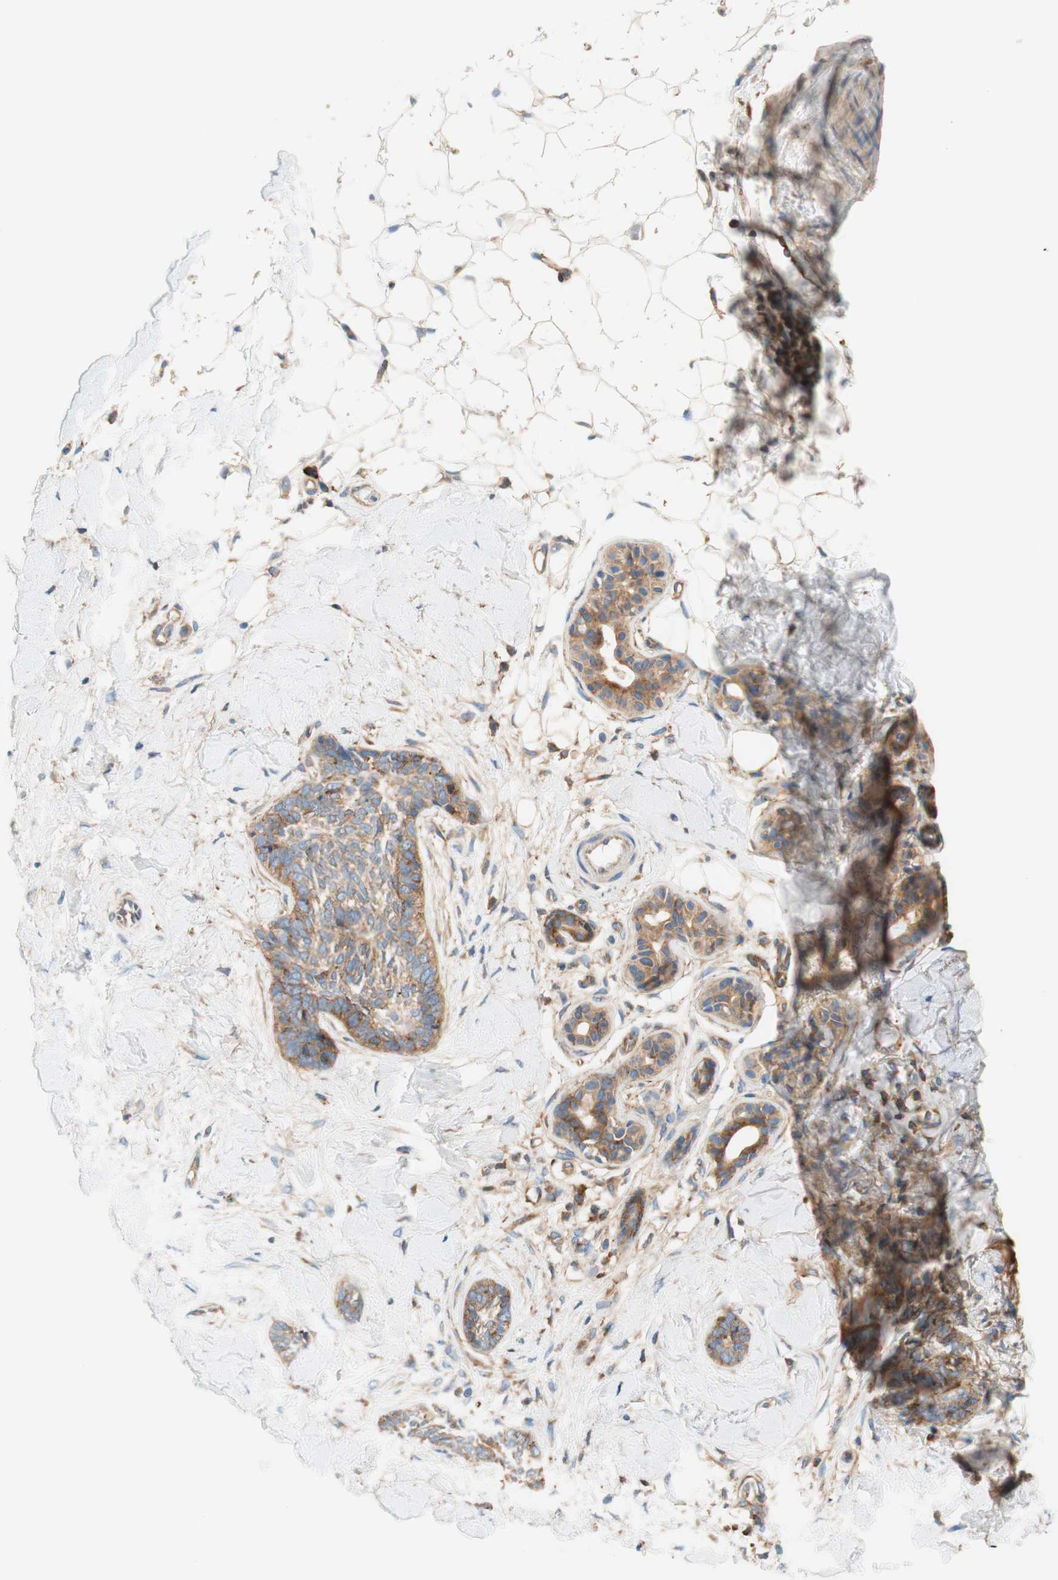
{"staining": {"intensity": "moderate", "quantity": ">75%", "location": "cytoplasmic/membranous"}, "tissue": "skin cancer", "cell_type": "Tumor cells", "image_type": "cancer", "snomed": [{"axis": "morphology", "description": "Basal cell carcinoma"}, {"axis": "topography", "description": "Skin"}], "caption": "Immunohistochemistry (IHC) staining of skin cancer (basal cell carcinoma), which reveals medium levels of moderate cytoplasmic/membranous expression in approximately >75% of tumor cells indicating moderate cytoplasmic/membranous protein staining. The staining was performed using DAB (brown) for protein detection and nuclei were counterstained in hematoxylin (blue).", "gene": "VPS26A", "patient": {"sex": "female", "age": 58}}